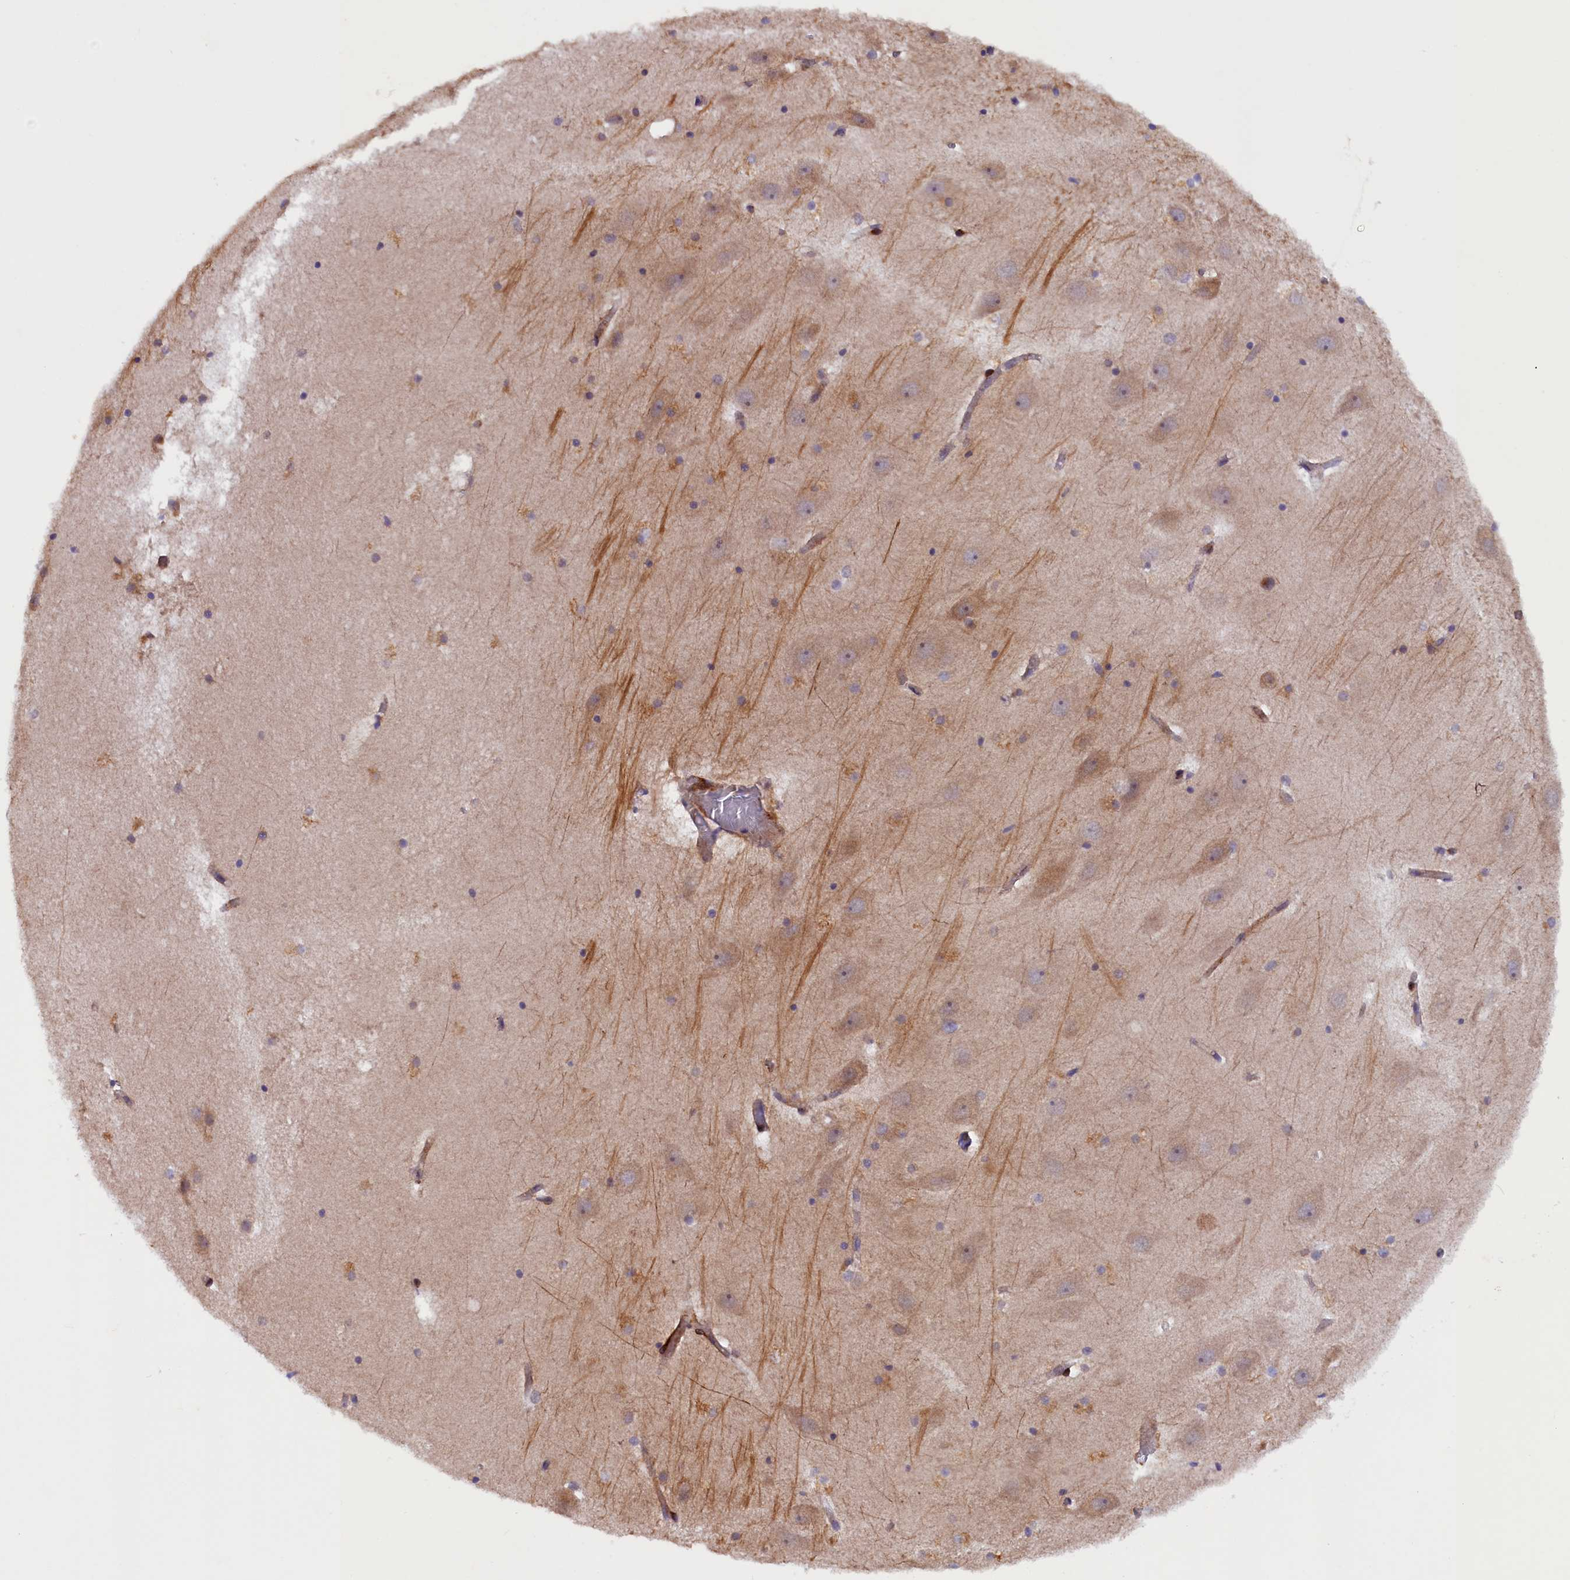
{"staining": {"intensity": "negative", "quantity": "none", "location": "none"}, "tissue": "hippocampus", "cell_type": "Glial cells", "image_type": "normal", "snomed": [{"axis": "morphology", "description": "Normal tissue, NOS"}, {"axis": "topography", "description": "Hippocampus"}], "caption": "This is an immunohistochemistry (IHC) image of unremarkable human hippocampus. There is no staining in glial cells.", "gene": "ARRDC4", "patient": {"sex": "female", "age": 52}}